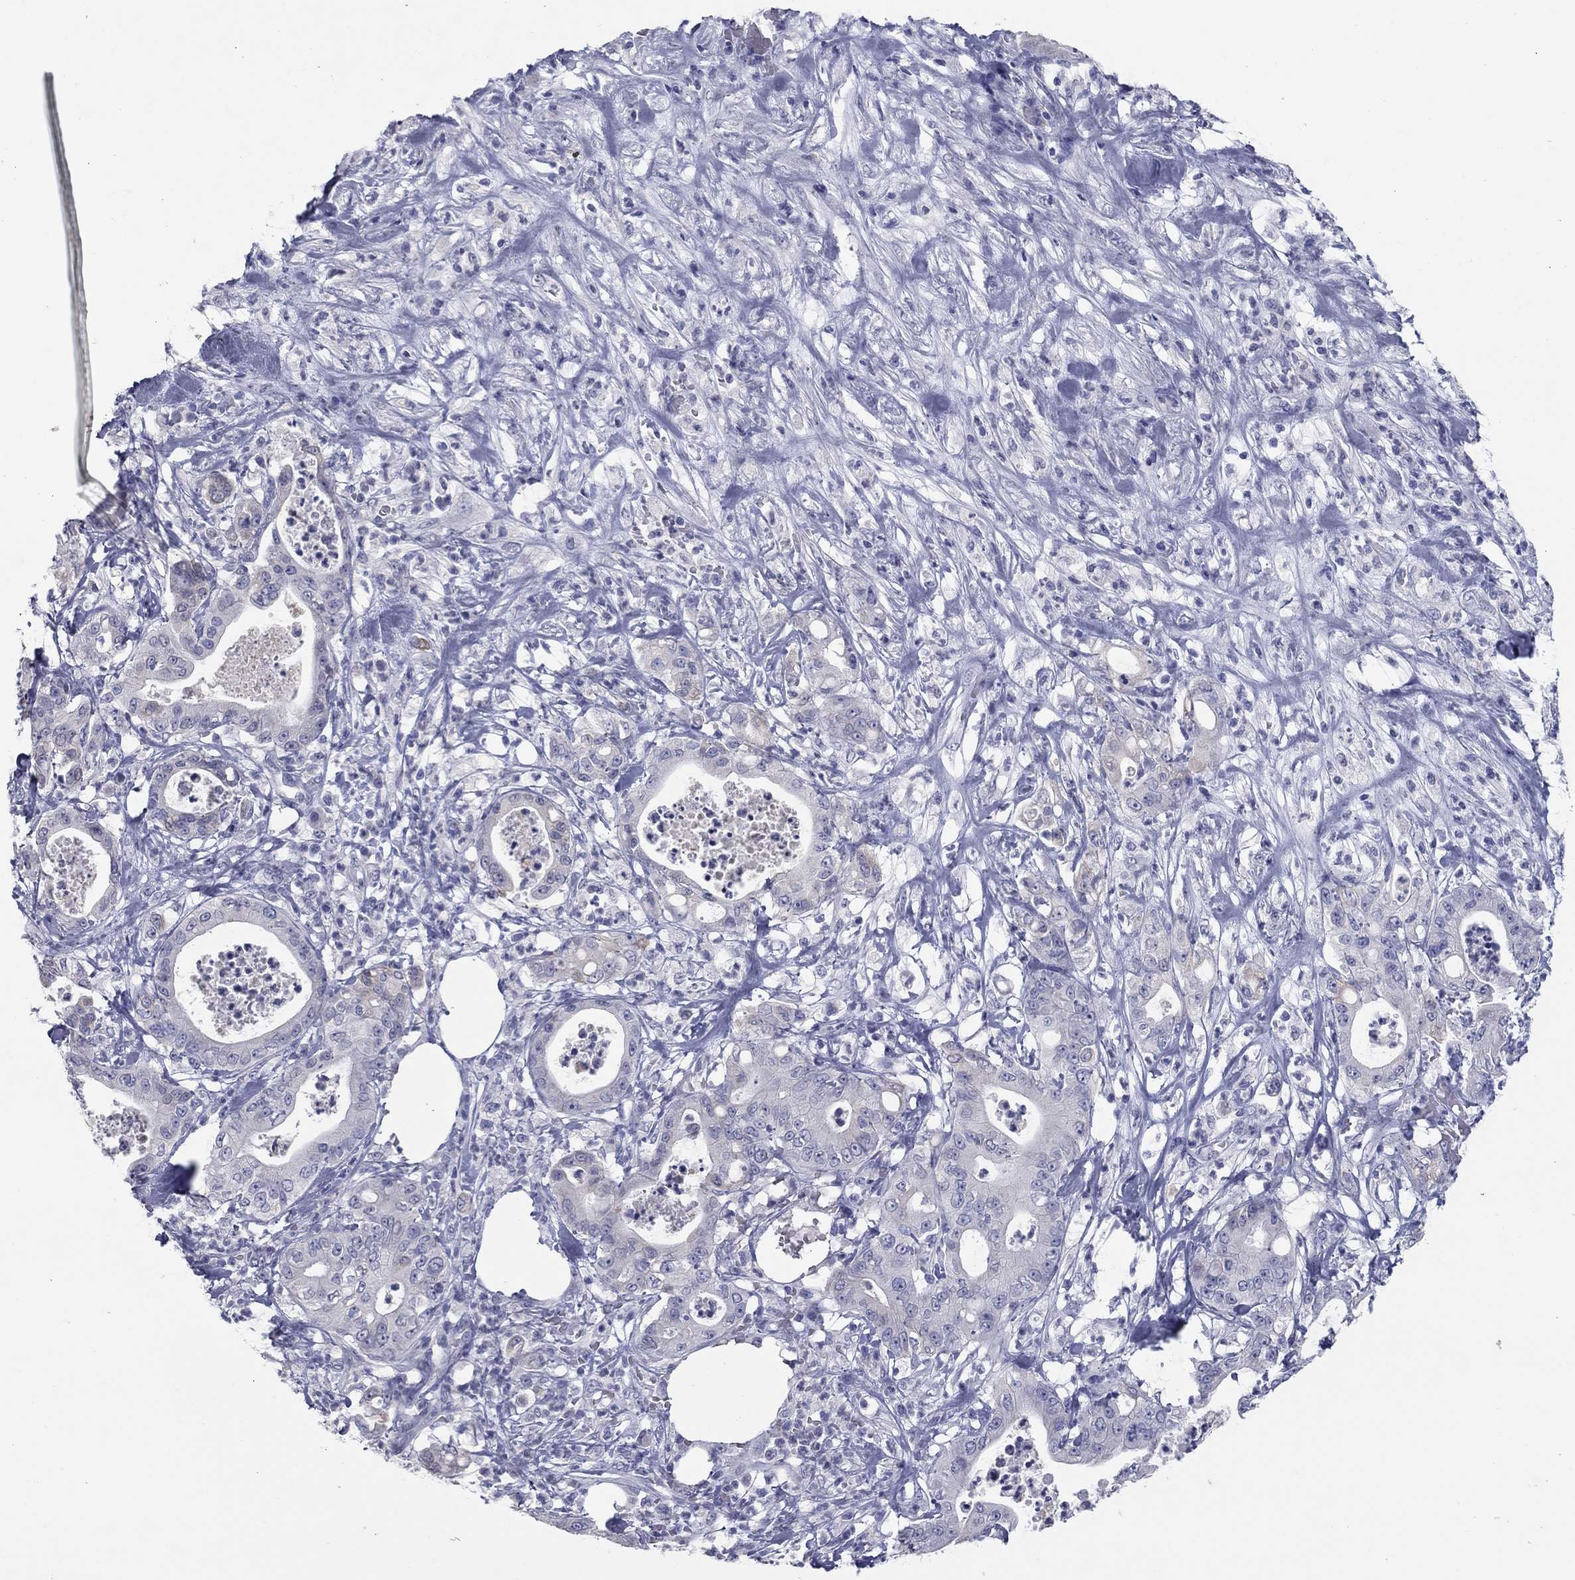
{"staining": {"intensity": "negative", "quantity": "none", "location": "none"}, "tissue": "pancreatic cancer", "cell_type": "Tumor cells", "image_type": "cancer", "snomed": [{"axis": "morphology", "description": "Adenocarcinoma, NOS"}, {"axis": "topography", "description": "Pancreas"}], "caption": "Immunohistochemical staining of human pancreatic cancer shows no significant expression in tumor cells. (DAB (3,3'-diaminobenzidine) immunohistochemistry visualized using brightfield microscopy, high magnification).", "gene": "KRT75", "patient": {"sex": "male", "age": 71}}